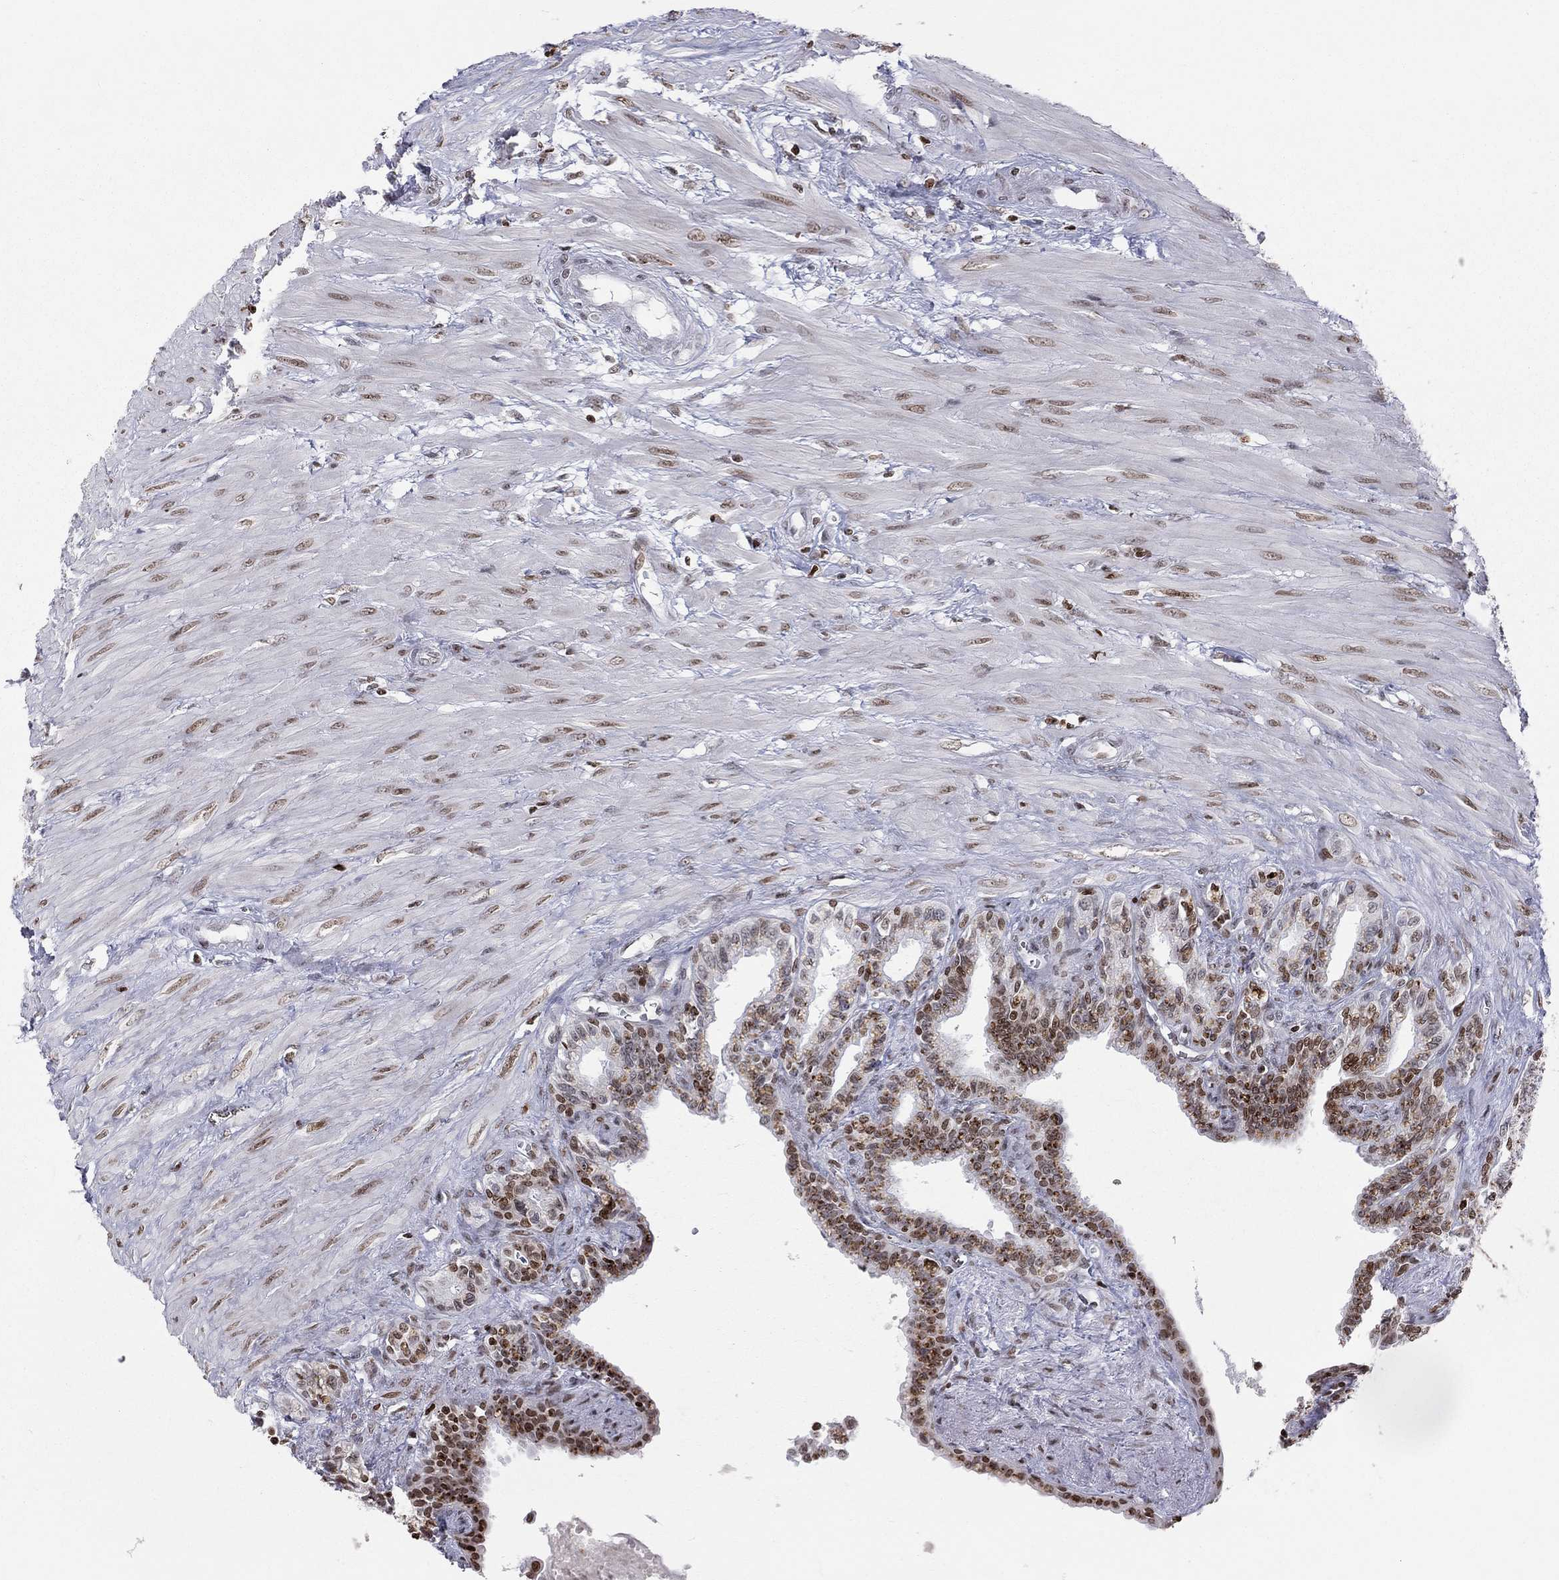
{"staining": {"intensity": "moderate", "quantity": "<25%", "location": "nuclear"}, "tissue": "seminal vesicle", "cell_type": "Glandular cells", "image_type": "normal", "snomed": [{"axis": "morphology", "description": "Normal tissue, NOS"}, {"axis": "morphology", "description": "Urothelial carcinoma, NOS"}, {"axis": "topography", "description": "Urinary bladder"}, {"axis": "topography", "description": "Seminal veicle"}], "caption": "Immunohistochemical staining of benign seminal vesicle exhibits low levels of moderate nuclear expression in approximately <25% of glandular cells.", "gene": "H2AX", "patient": {"sex": "male", "age": 76}}